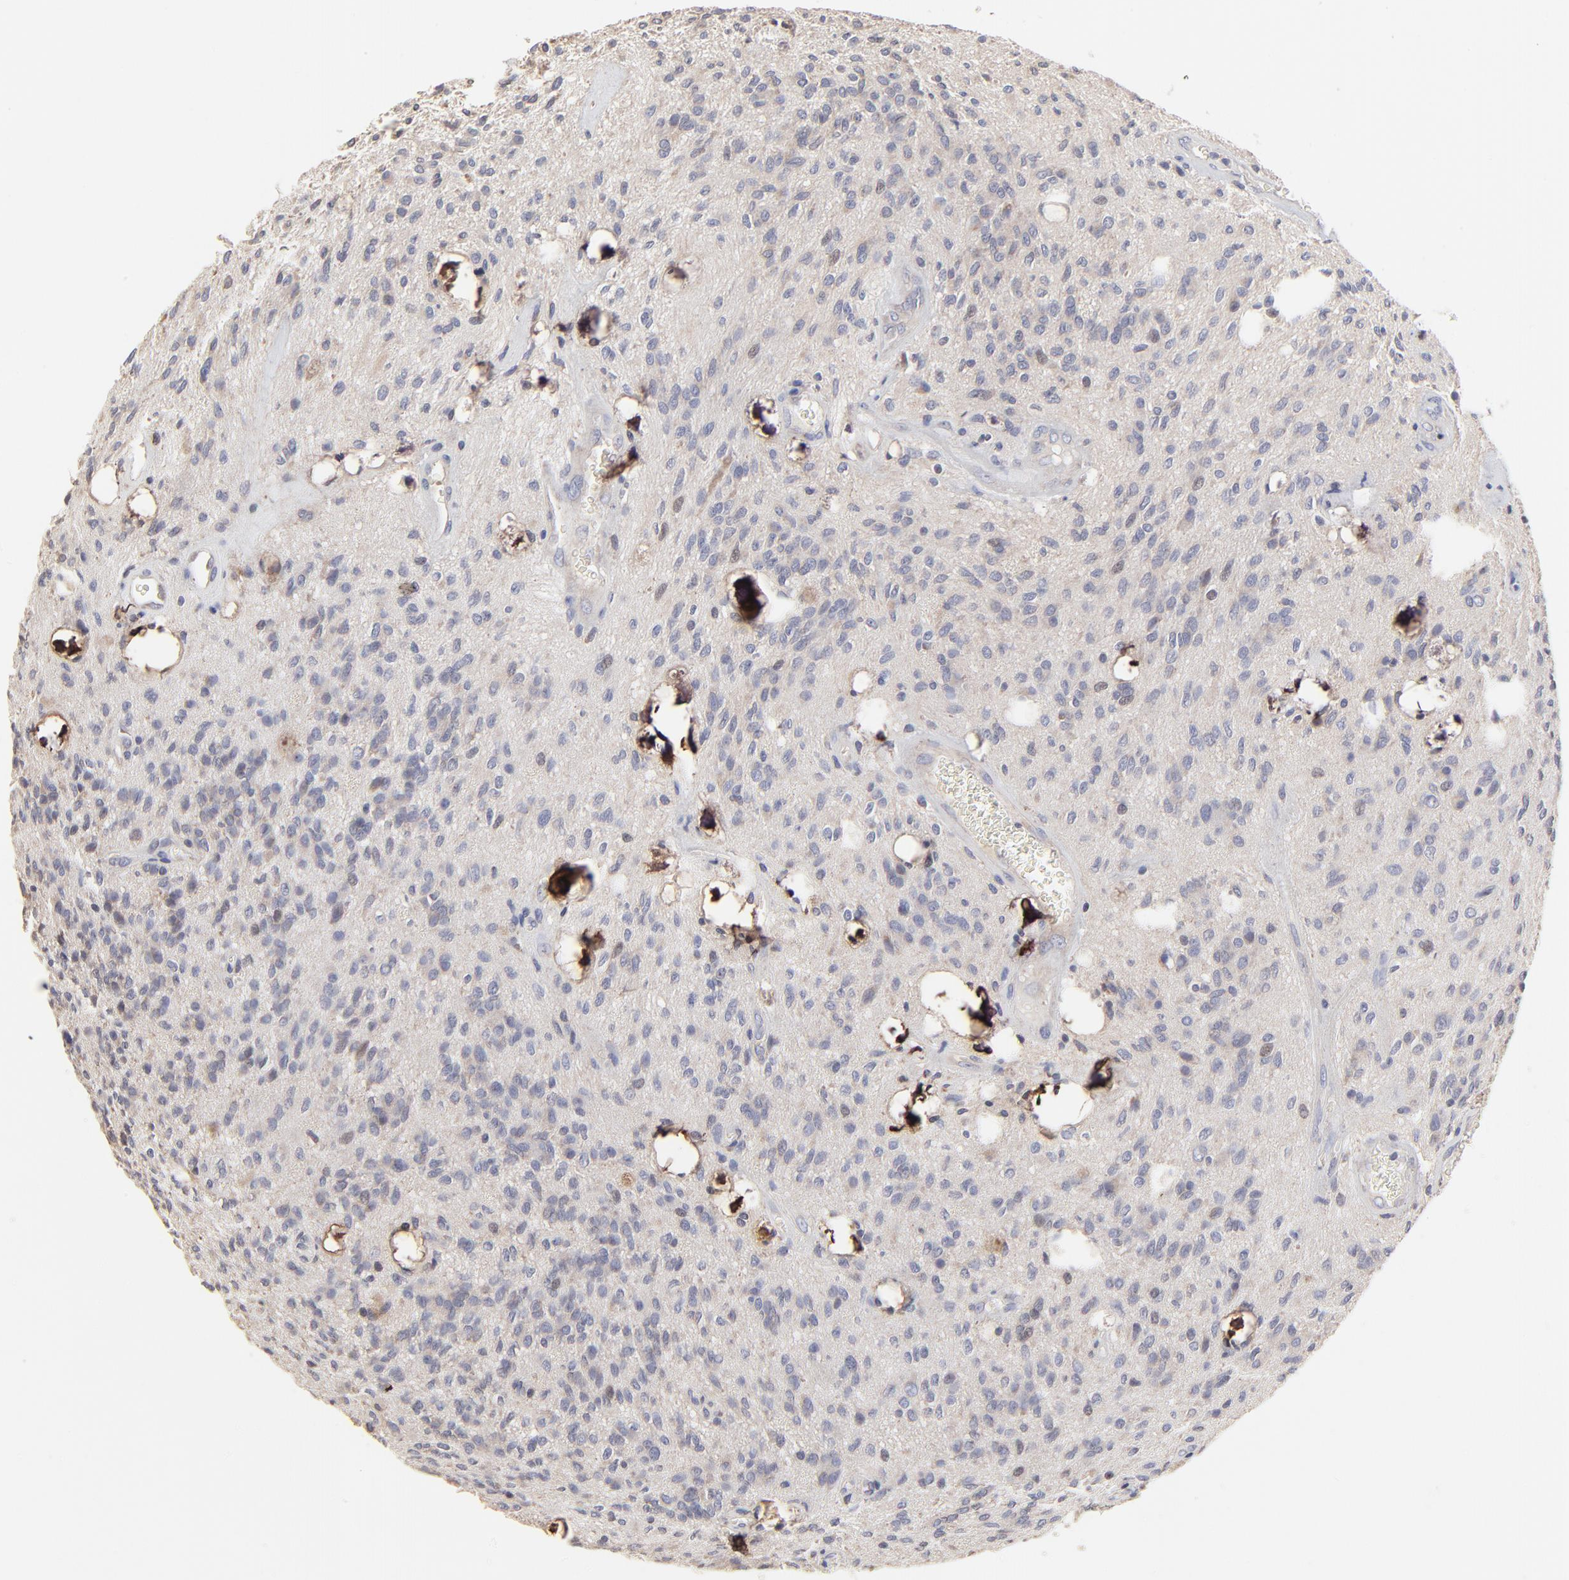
{"staining": {"intensity": "negative", "quantity": "none", "location": "none"}, "tissue": "glioma", "cell_type": "Tumor cells", "image_type": "cancer", "snomed": [{"axis": "morphology", "description": "Glioma, malignant, Low grade"}, {"axis": "topography", "description": "Brain"}], "caption": "An image of malignant glioma (low-grade) stained for a protein displays no brown staining in tumor cells. Nuclei are stained in blue.", "gene": "ELP2", "patient": {"sex": "female", "age": 15}}